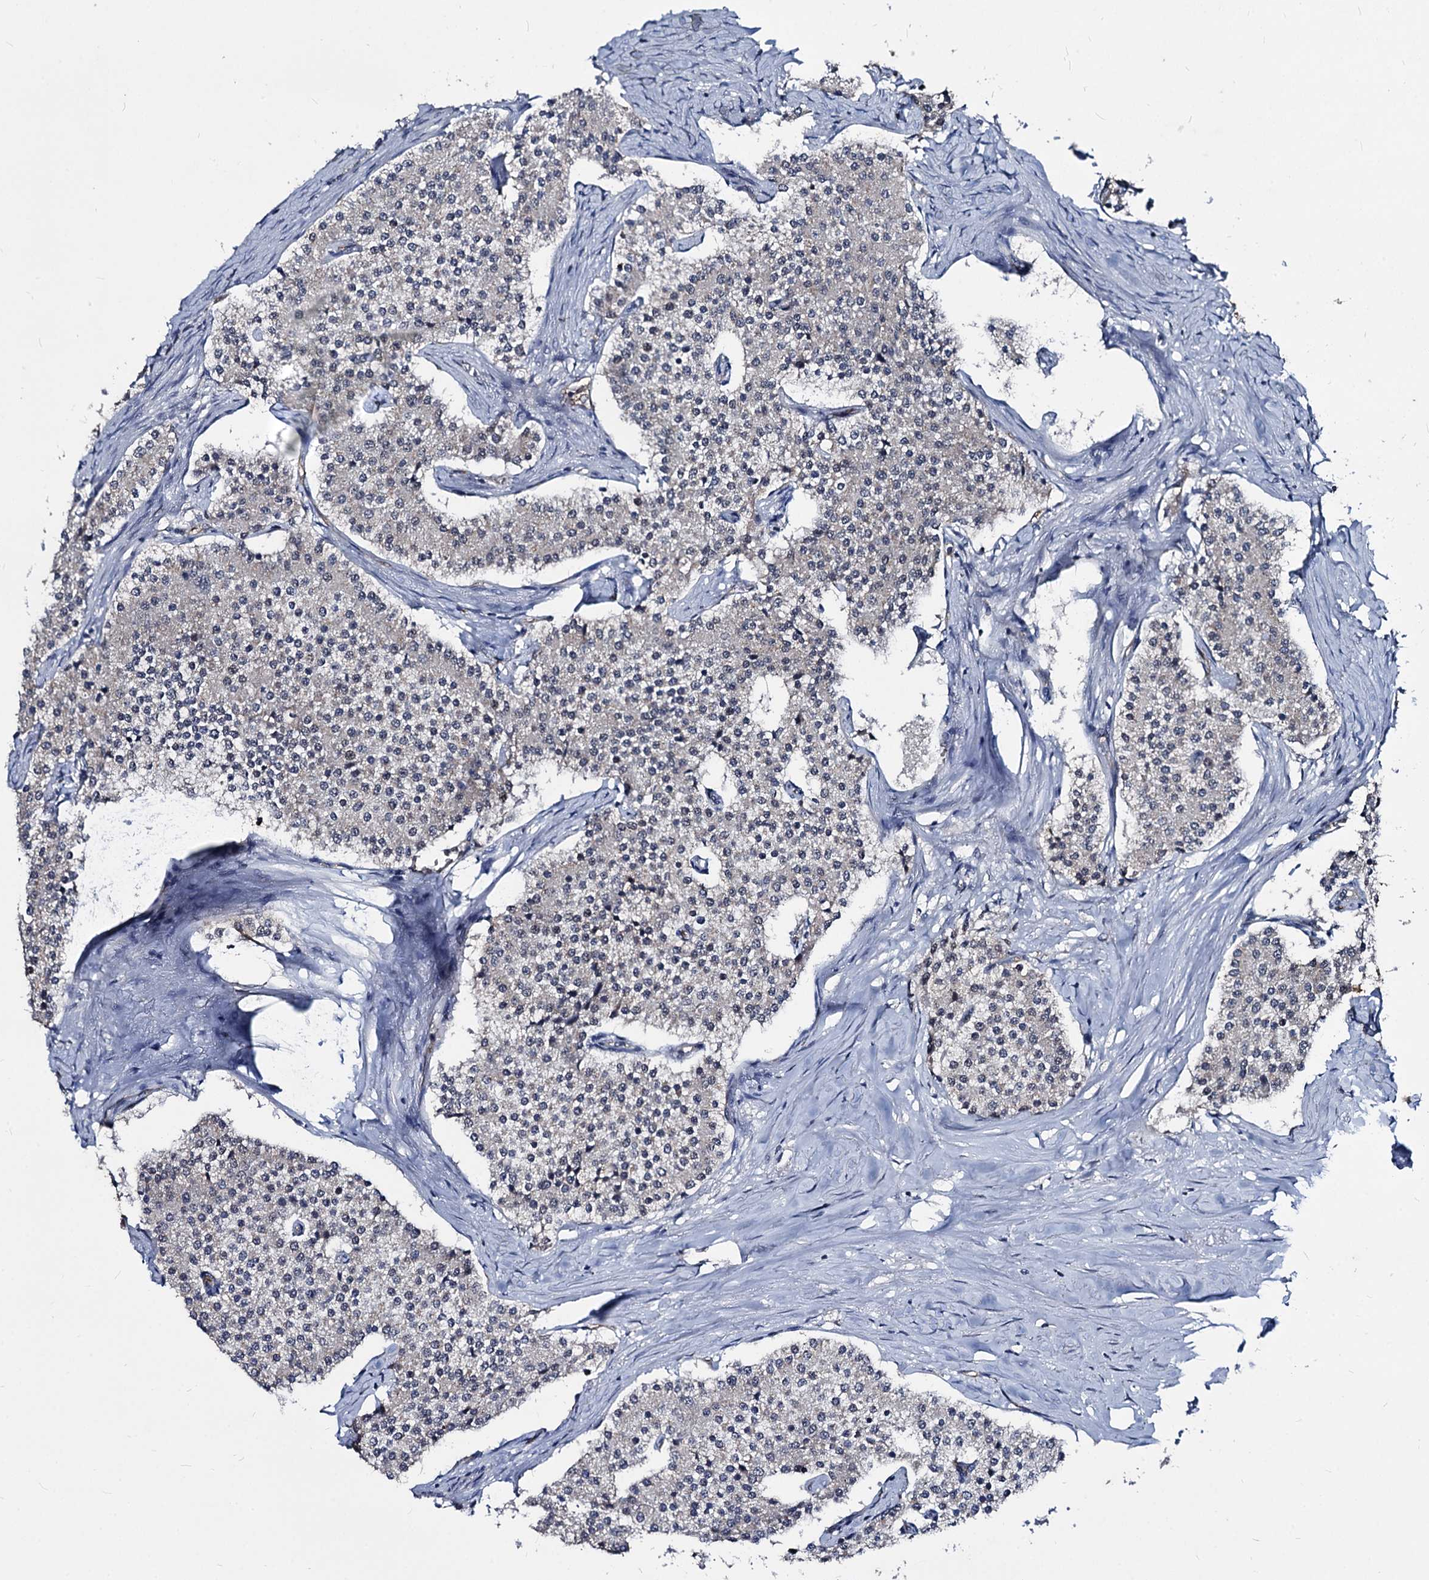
{"staining": {"intensity": "negative", "quantity": "none", "location": "none"}, "tissue": "carcinoid", "cell_type": "Tumor cells", "image_type": "cancer", "snomed": [{"axis": "morphology", "description": "Carcinoid, malignant, NOS"}, {"axis": "topography", "description": "Colon"}], "caption": "Immunohistochemical staining of carcinoid shows no significant positivity in tumor cells.", "gene": "GALNT11", "patient": {"sex": "female", "age": 52}}